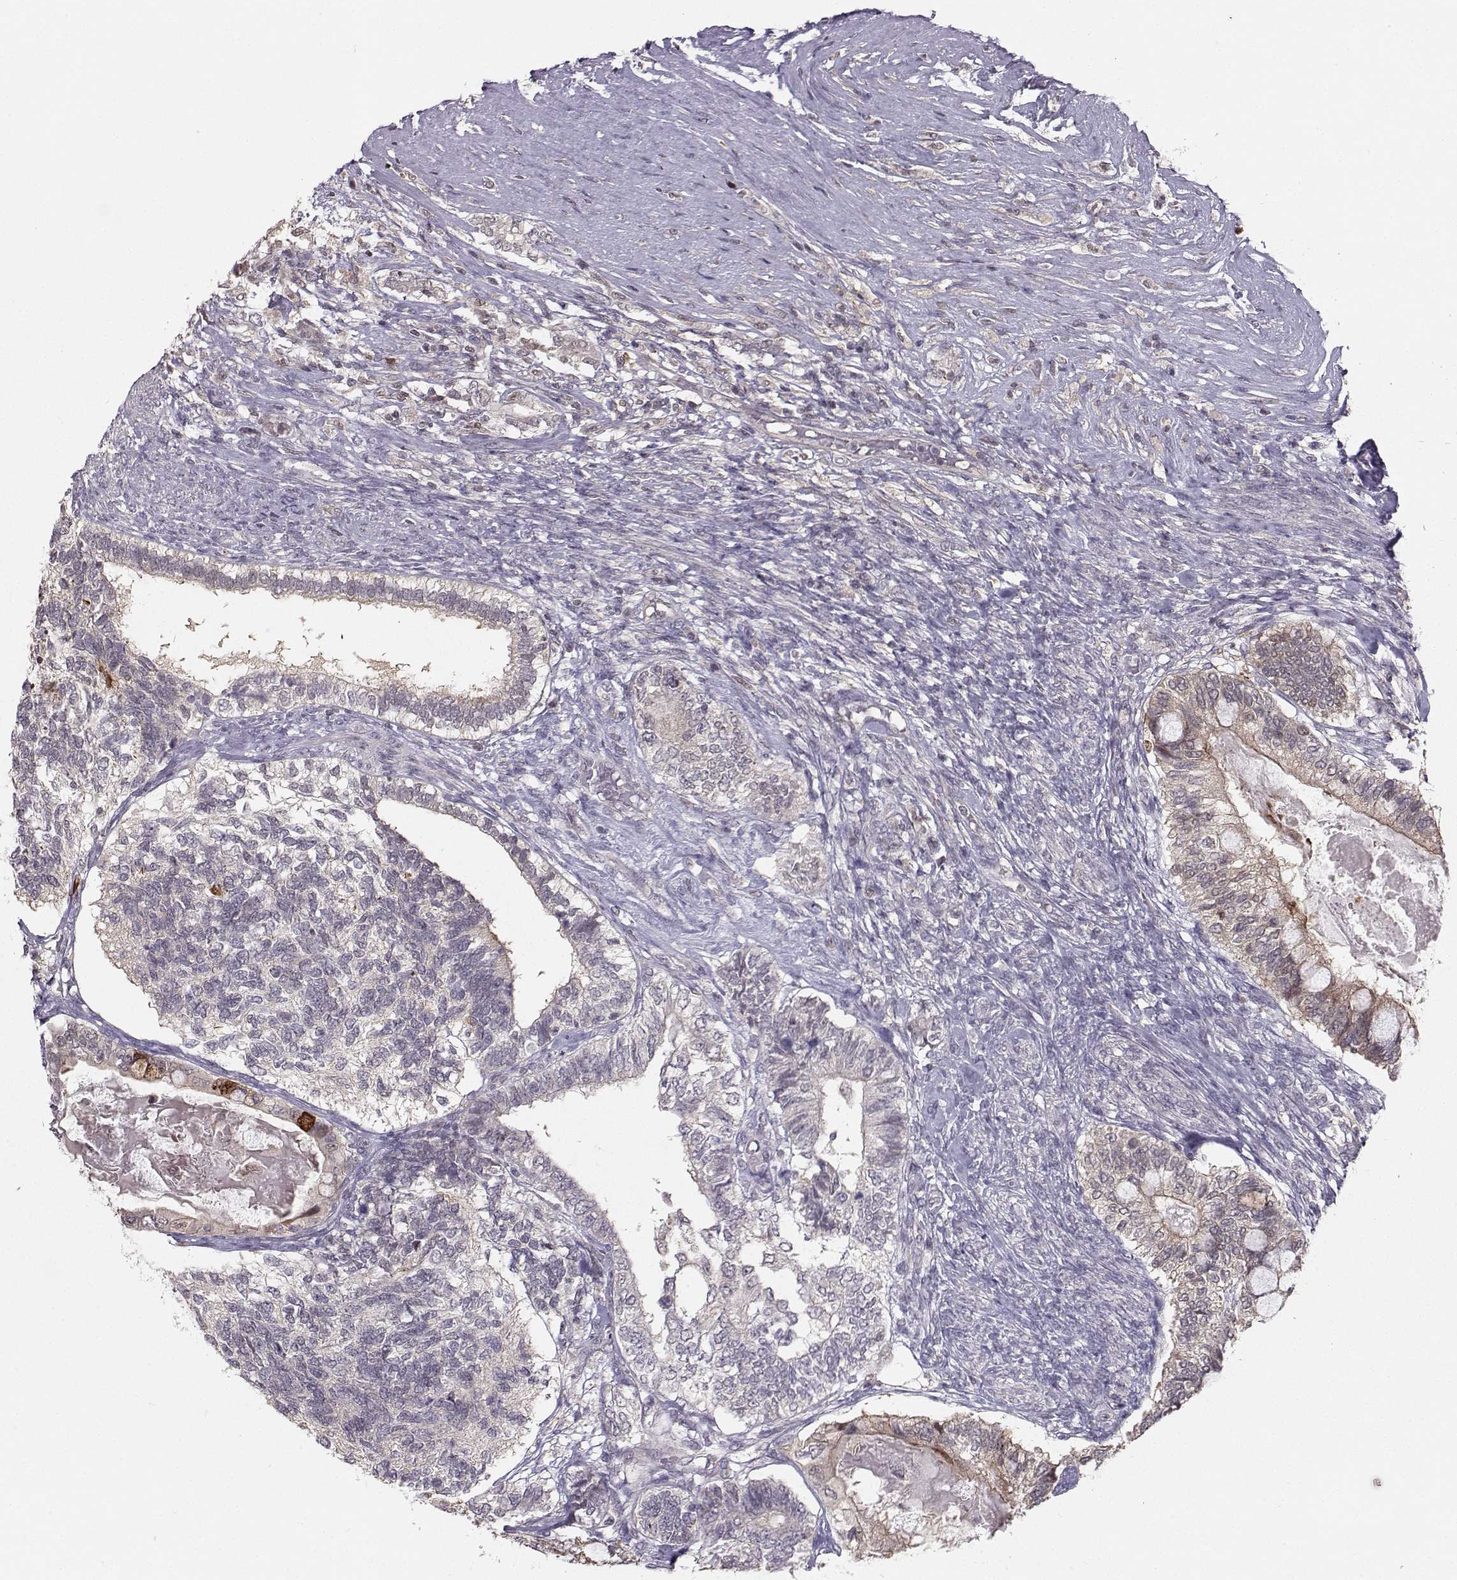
{"staining": {"intensity": "negative", "quantity": "none", "location": "none"}, "tissue": "testis cancer", "cell_type": "Tumor cells", "image_type": "cancer", "snomed": [{"axis": "morphology", "description": "Seminoma, NOS"}, {"axis": "morphology", "description": "Carcinoma, Embryonal, NOS"}, {"axis": "topography", "description": "Testis"}], "caption": "DAB (3,3'-diaminobenzidine) immunohistochemical staining of testis cancer reveals no significant expression in tumor cells.", "gene": "PKP2", "patient": {"sex": "male", "age": 41}}